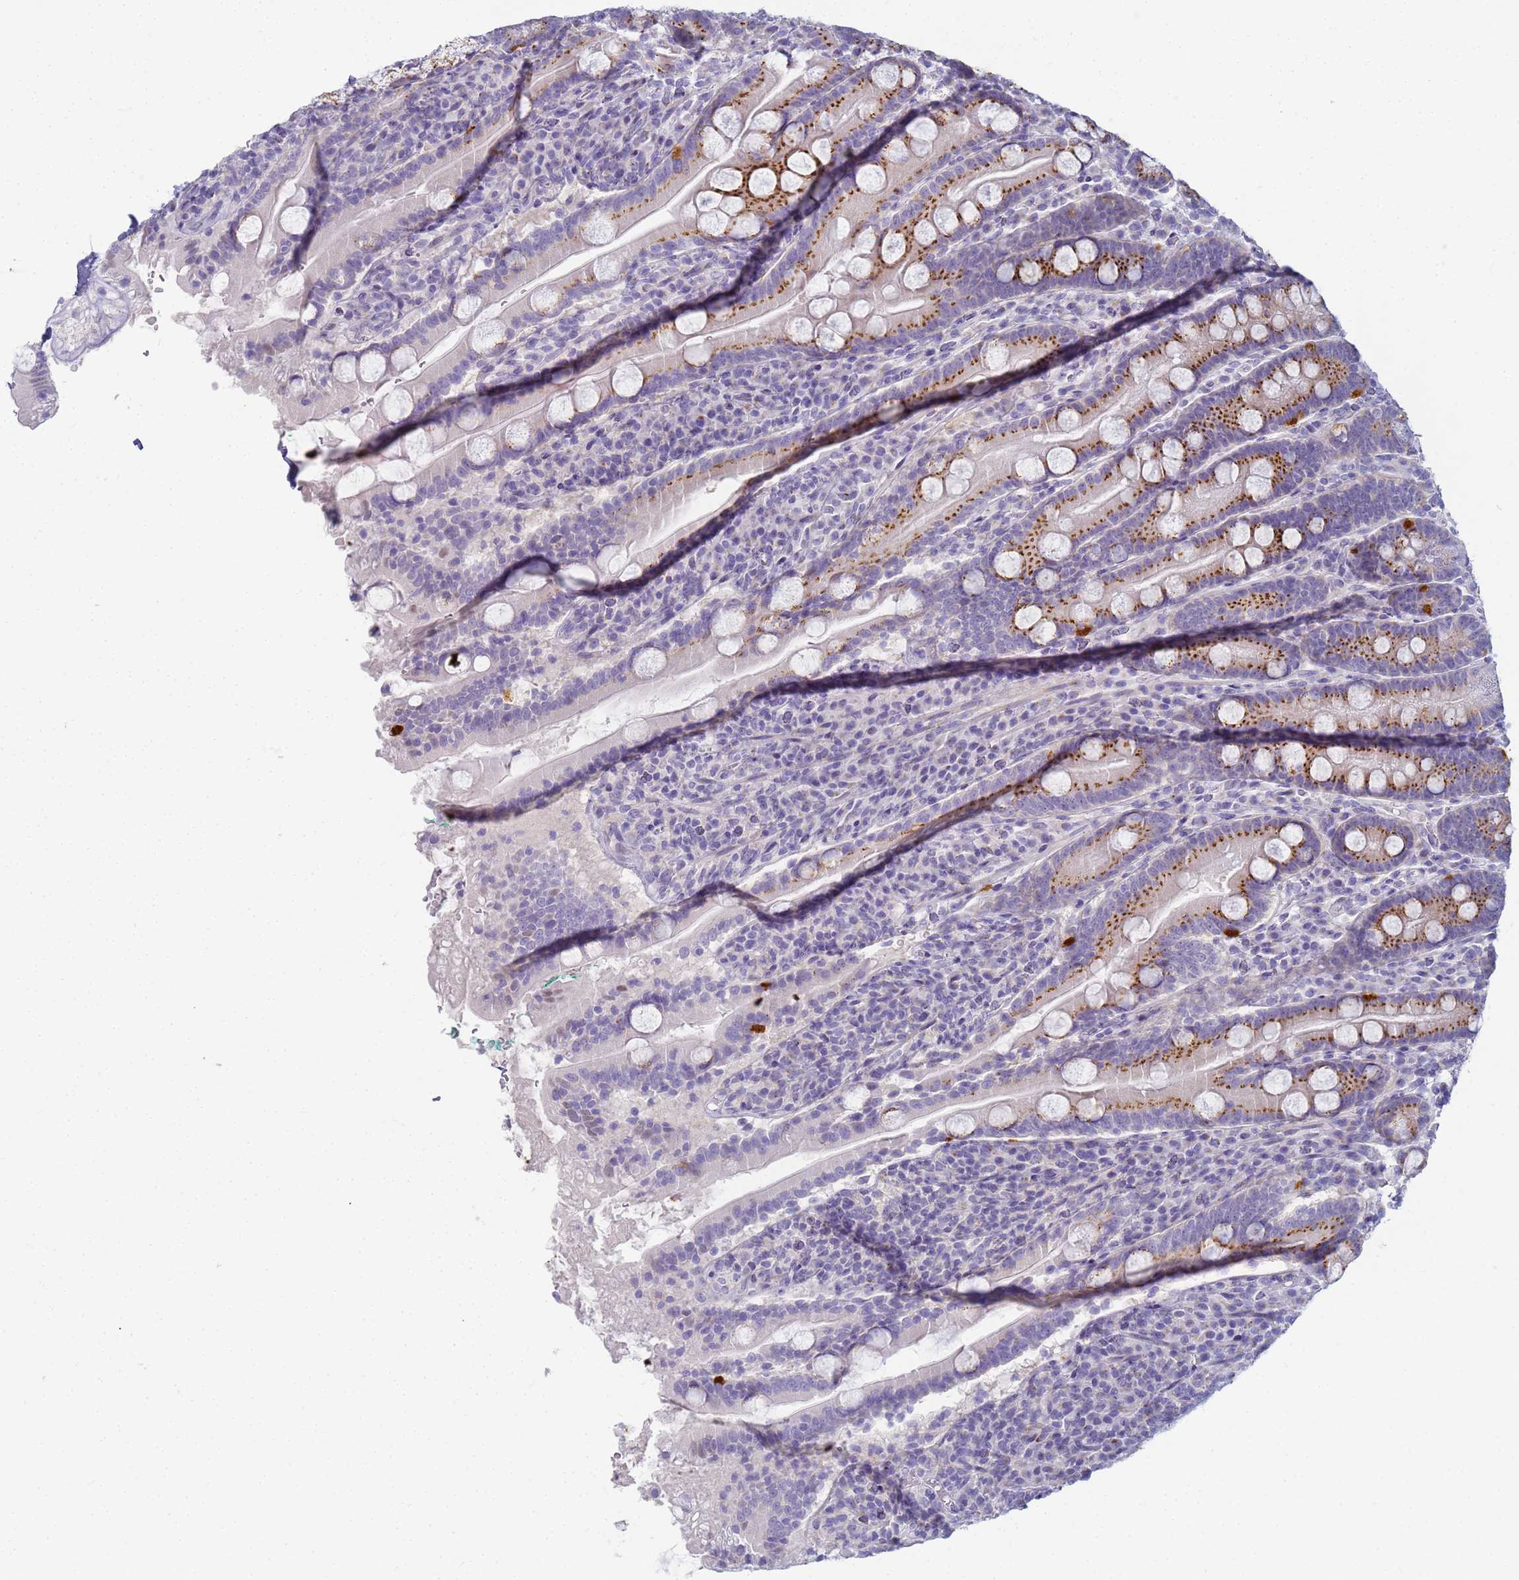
{"staining": {"intensity": "moderate", "quantity": ">75%", "location": "cytoplasmic/membranous"}, "tissue": "duodenum", "cell_type": "Glandular cells", "image_type": "normal", "snomed": [{"axis": "morphology", "description": "Normal tissue, NOS"}, {"axis": "topography", "description": "Duodenum"}], "caption": "Brown immunohistochemical staining in unremarkable duodenum reveals moderate cytoplasmic/membranous staining in about >75% of glandular cells. The protein of interest is shown in brown color, while the nuclei are stained blue.", "gene": "CR1", "patient": {"sex": "male", "age": 35}}